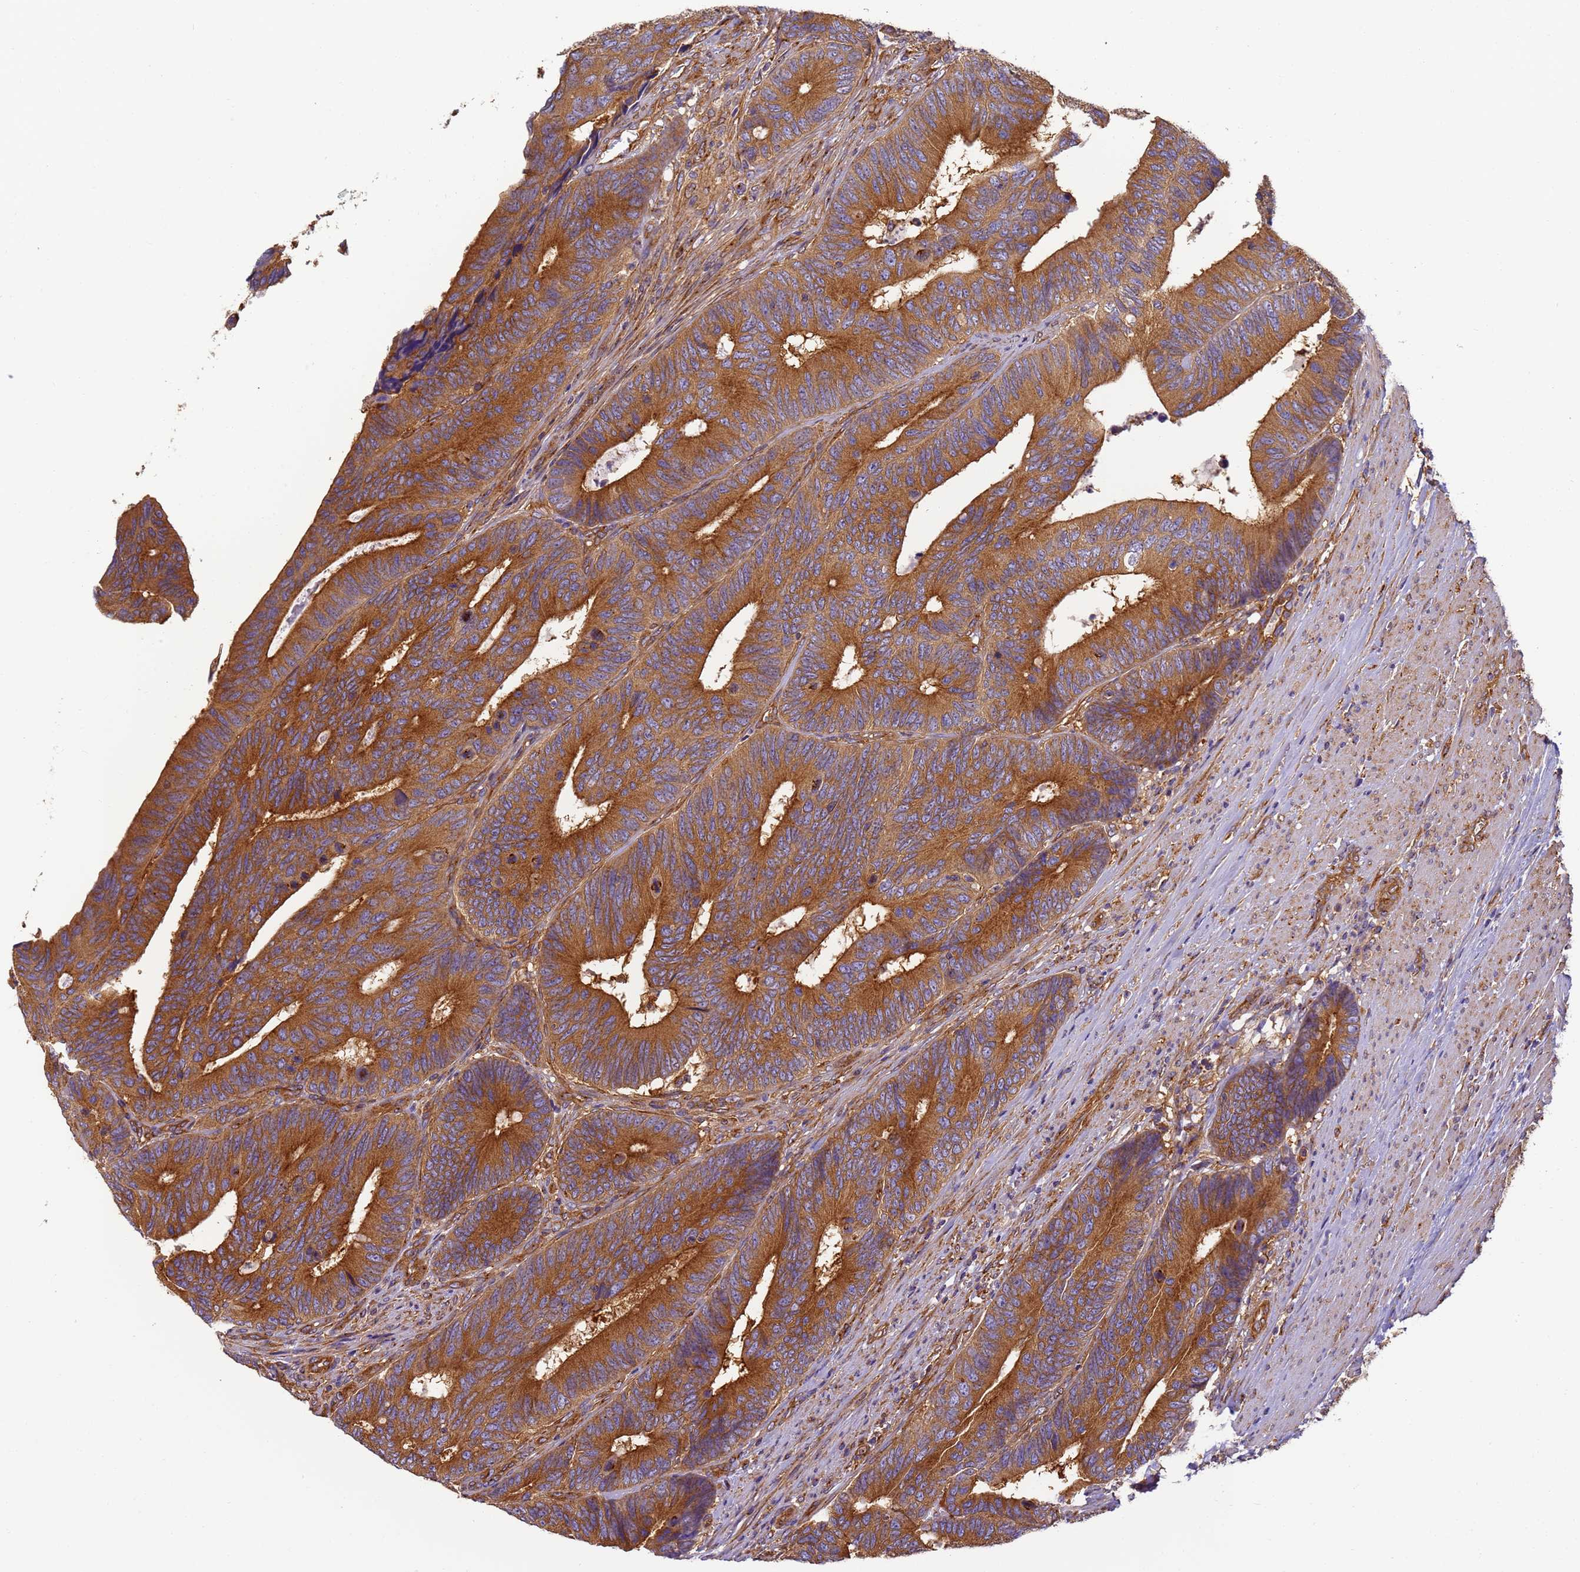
{"staining": {"intensity": "strong", "quantity": ">75%", "location": "cytoplasmic/membranous"}, "tissue": "colorectal cancer", "cell_type": "Tumor cells", "image_type": "cancer", "snomed": [{"axis": "morphology", "description": "Adenocarcinoma, NOS"}, {"axis": "topography", "description": "Colon"}], "caption": "DAB immunohistochemical staining of adenocarcinoma (colorectal) reveals strong cytoplasmic/membranous protein positivity in approximately >75% of tumor cells.", "gene": "DYNC1I2", "patient": {"sex": "male", "age": 87}}